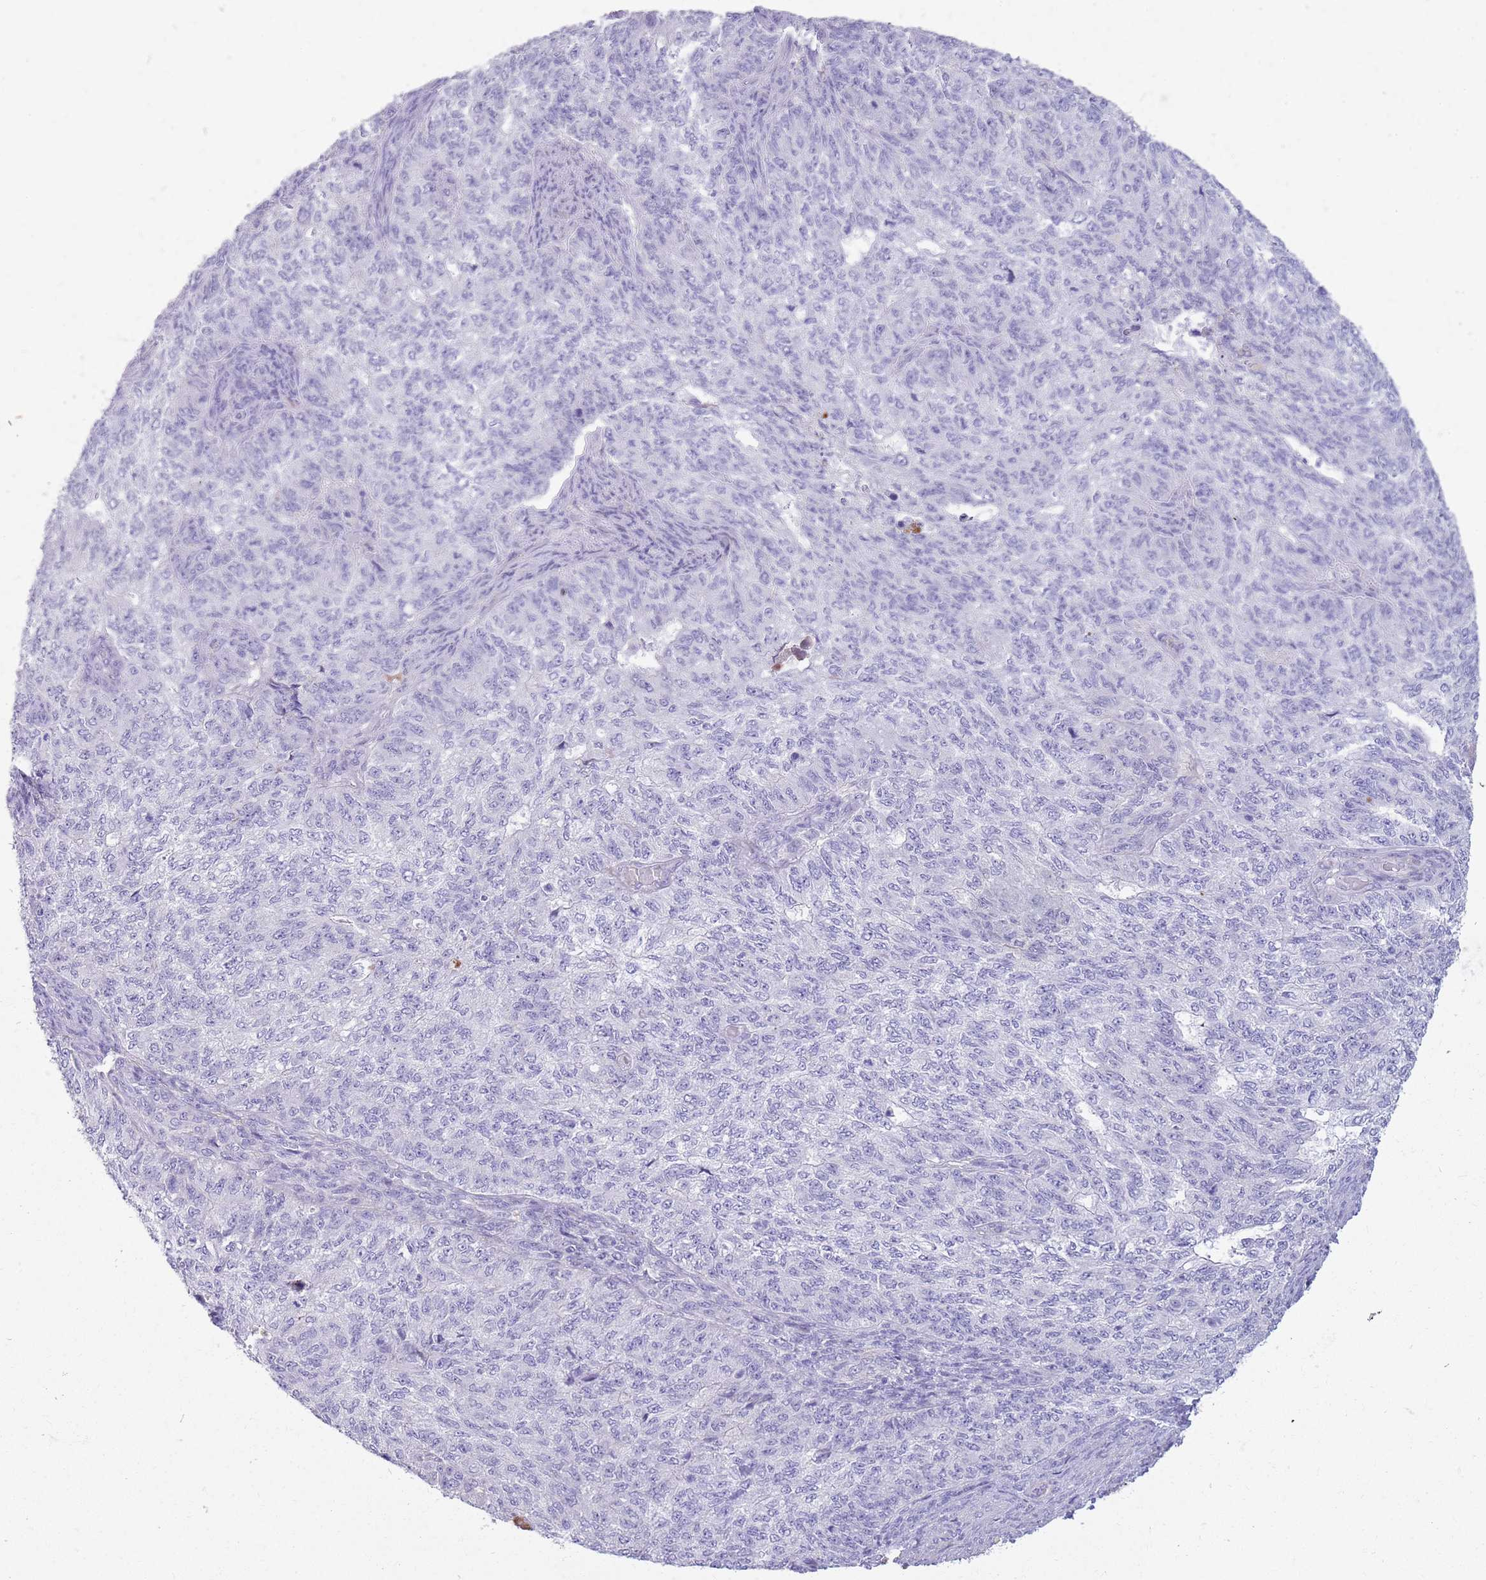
{"staining": {"intensity": "negative", "quantity": "none", "location": "none"}, "tissue": "endometrial cancer", "cell_type": "Tumor cells", "image_type": "cancer", "snomed": [{"axis": "morphology", "description": "Adenocarcinoma, NOS"}, {"axis": "topography", "description": "Endometrium"}], "caption": "Endometrial adenocarcinoma stained for a protein using immunohistochemistry shows no expression tumor cells.", "gene": "LEPROTL1", "patient": {"sex": "female", "age": 32}}